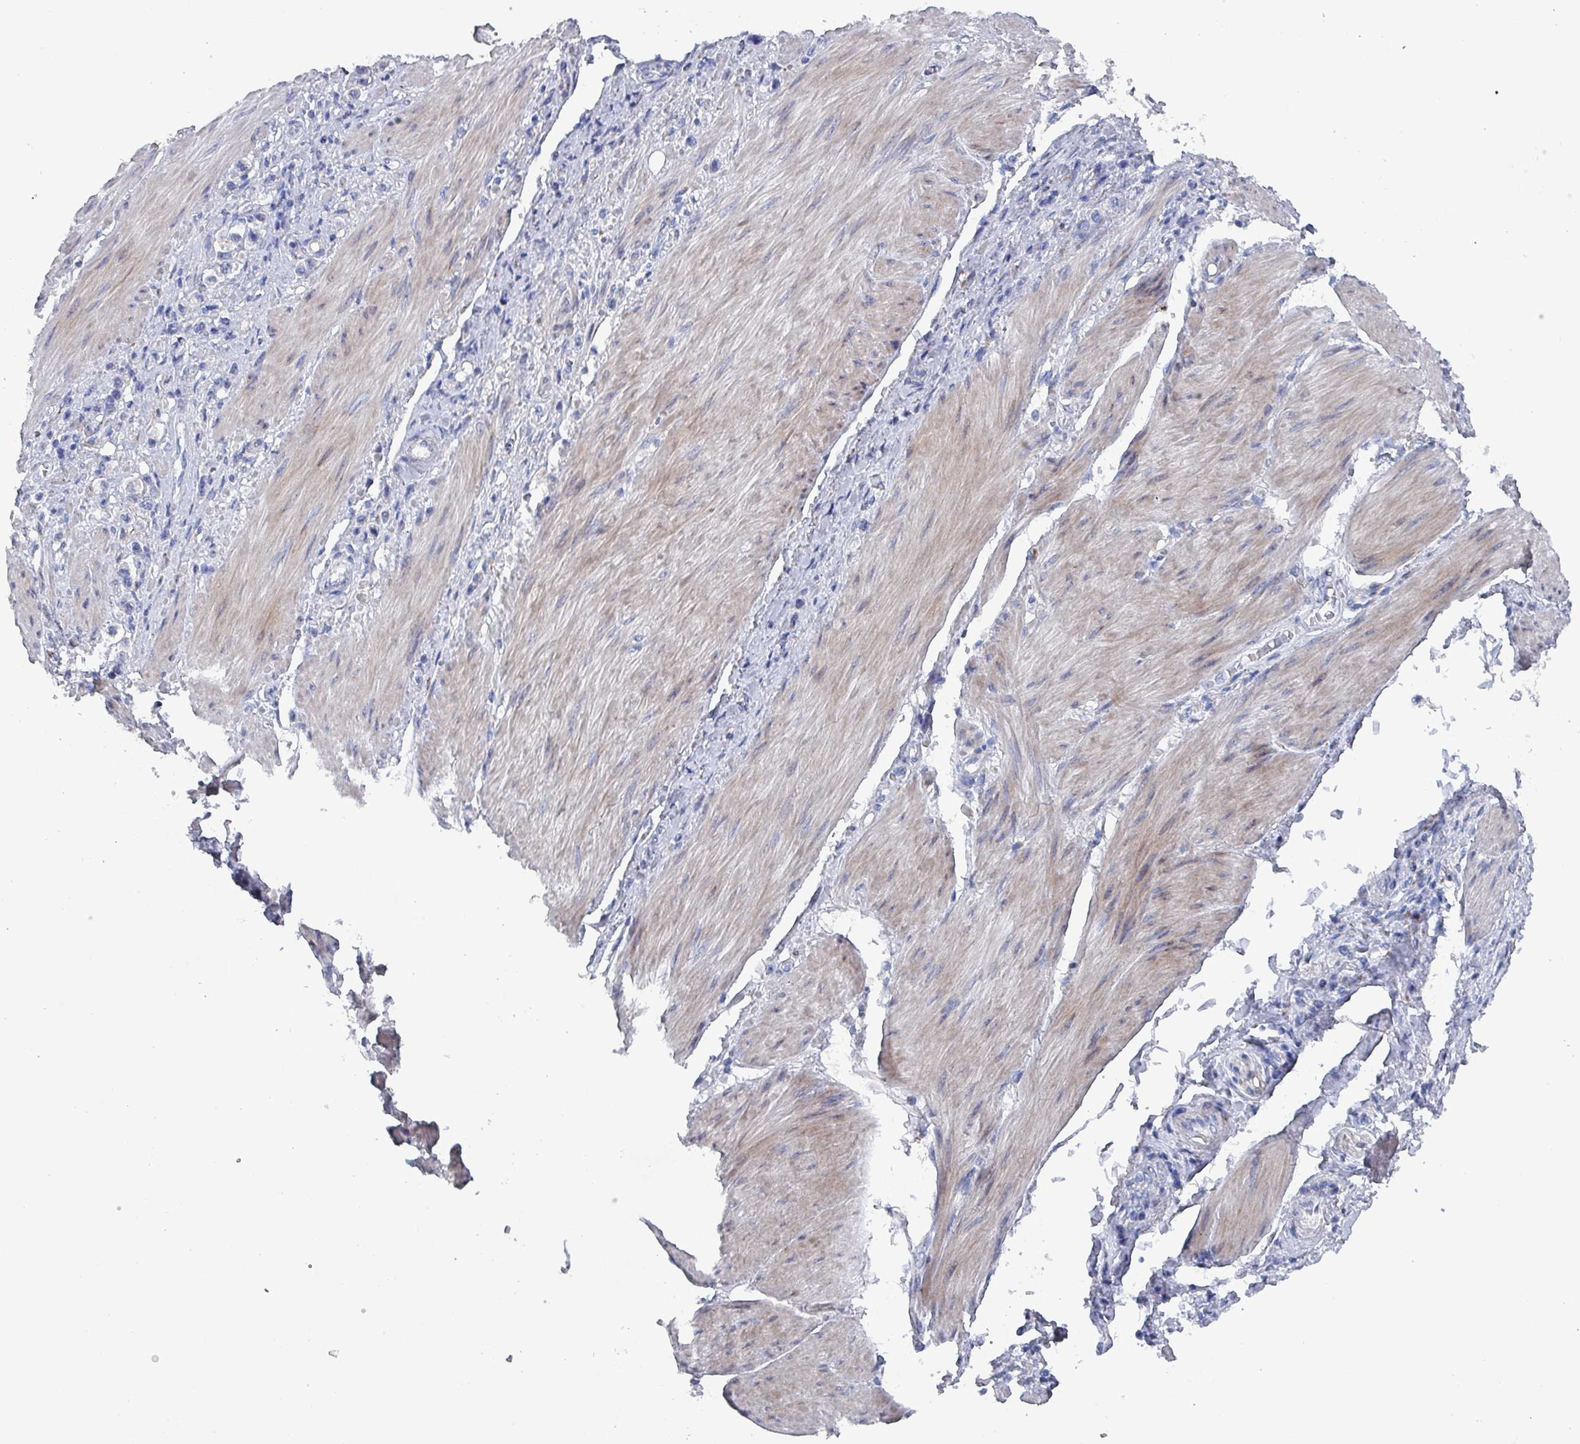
{"staining": {"intensity": "negative", "quantity": "none", "location": "none"}, "tissue": "stomach cancer", "cell_type": "Tumor cells", "image_type": "cancer", "snomed": [{"axis": "morphology", "description": "Adenocarcinoma, NOS"}, {"axis": "topography", "description": "Stomach"}], "caption": "An immunohistochemistry photomicrograph of stomach adenocarcinoma is shown. There is no staining in tumor cells of stomach adenocarcinoma. (DAB (3,3'-diaminobenzidine) IHC with hematoxylin counter stain).", "gene": "DRD5", "patient": {"sex": "female", "age": 65}}